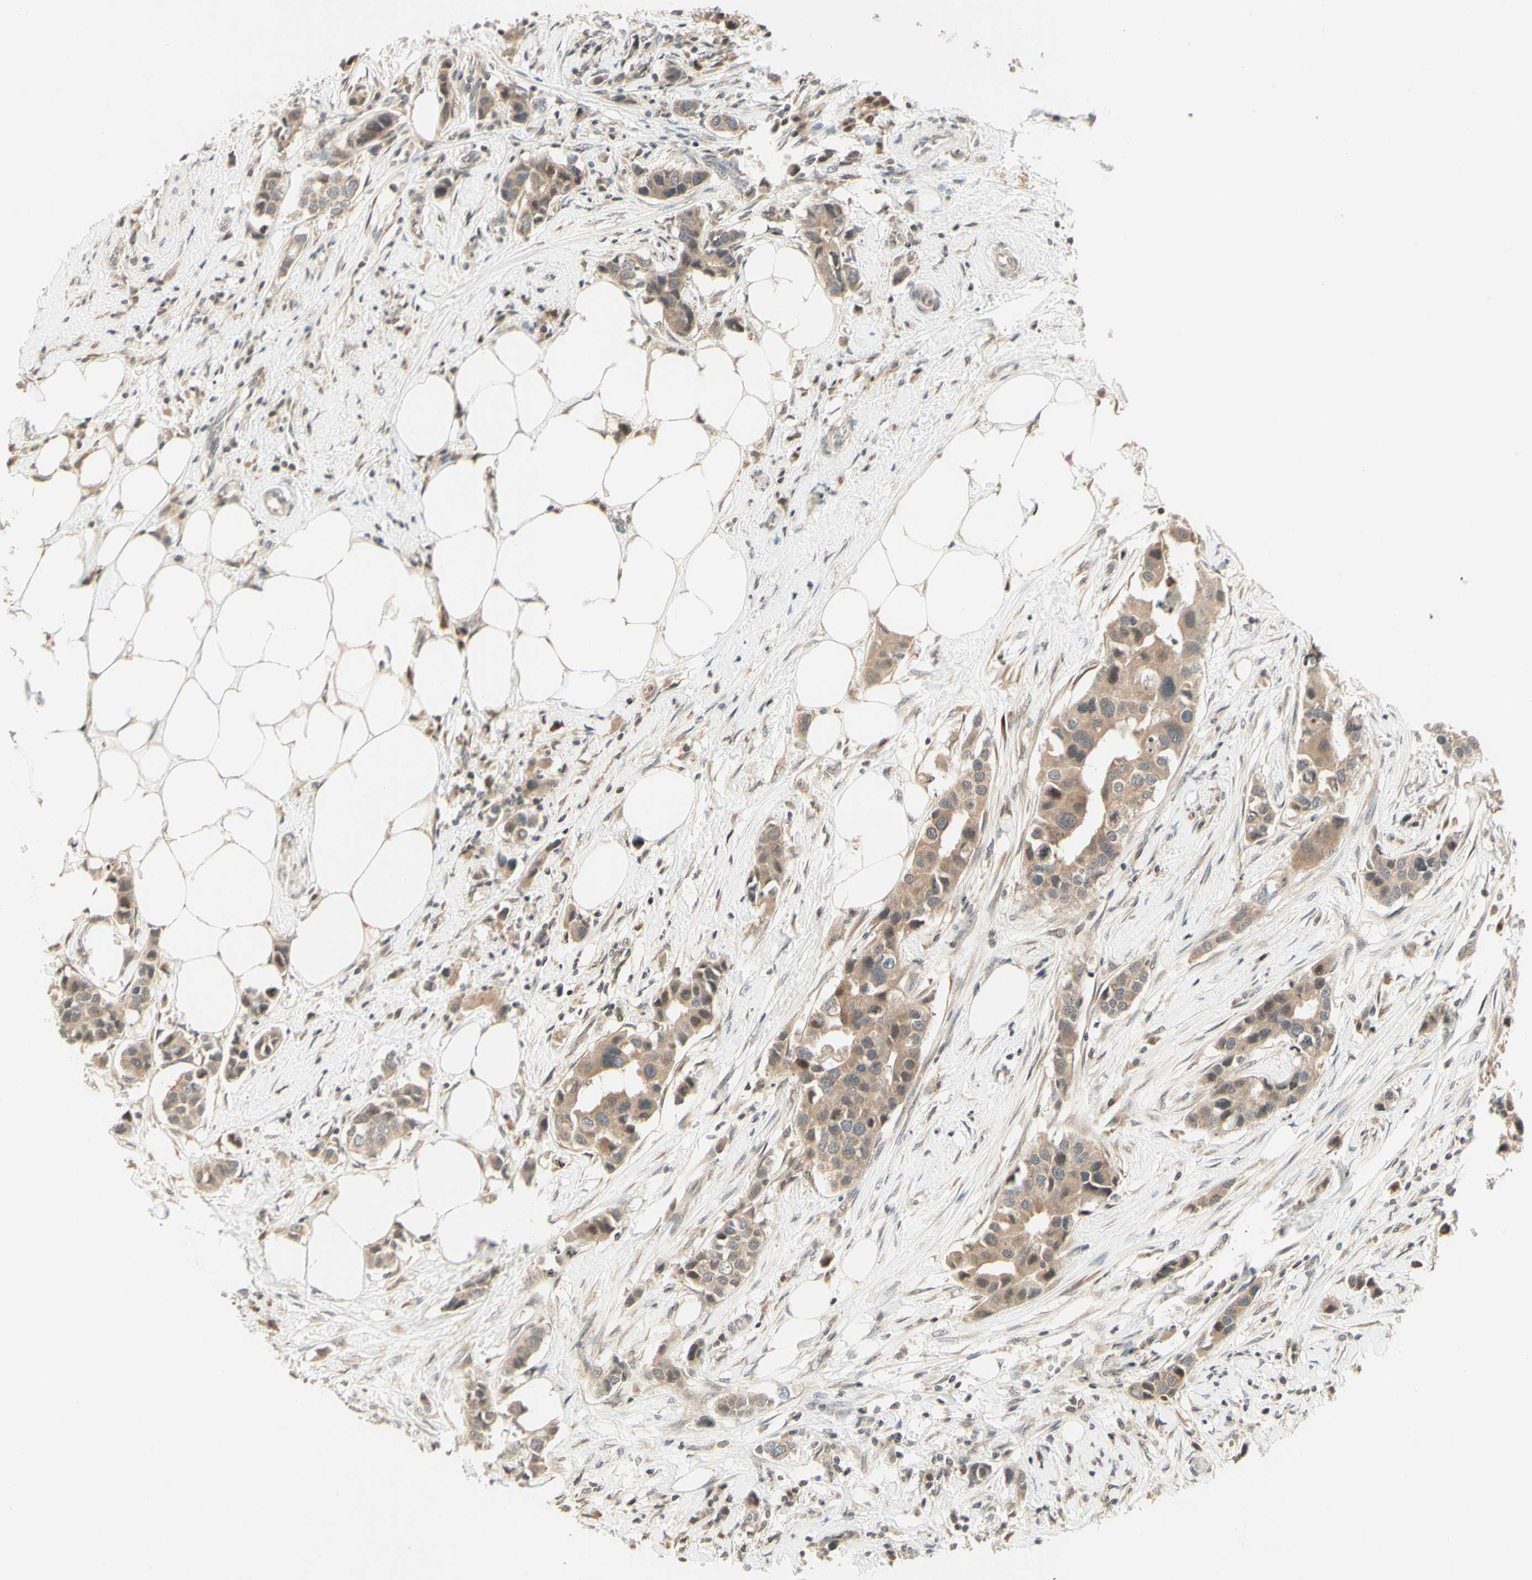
{"staining": {"intensity": "weak", "quantity": ">75%", "location": "cytoplasmic/membranous"}, "tissue": "breast cancer", "cell_type": "Tumor cells", "image_type": "cancer", "snomed": [{"axis": "morphology", "description": "Normal tissue, NOS"}, {"axis": "morphology", "description": "Duct carcinoma"}, {"axis": "topography", "description": "Breast"}], "caption": "DAB (3,3'-diaminobenzidine) immunohistochemical staining of human breast cancer exhibits weak cytoplasmic/membranous protein staining in approximately >75% of tumor cells.", "gene": "ZW10", "patient": {"sex": "female", "age": 50}}